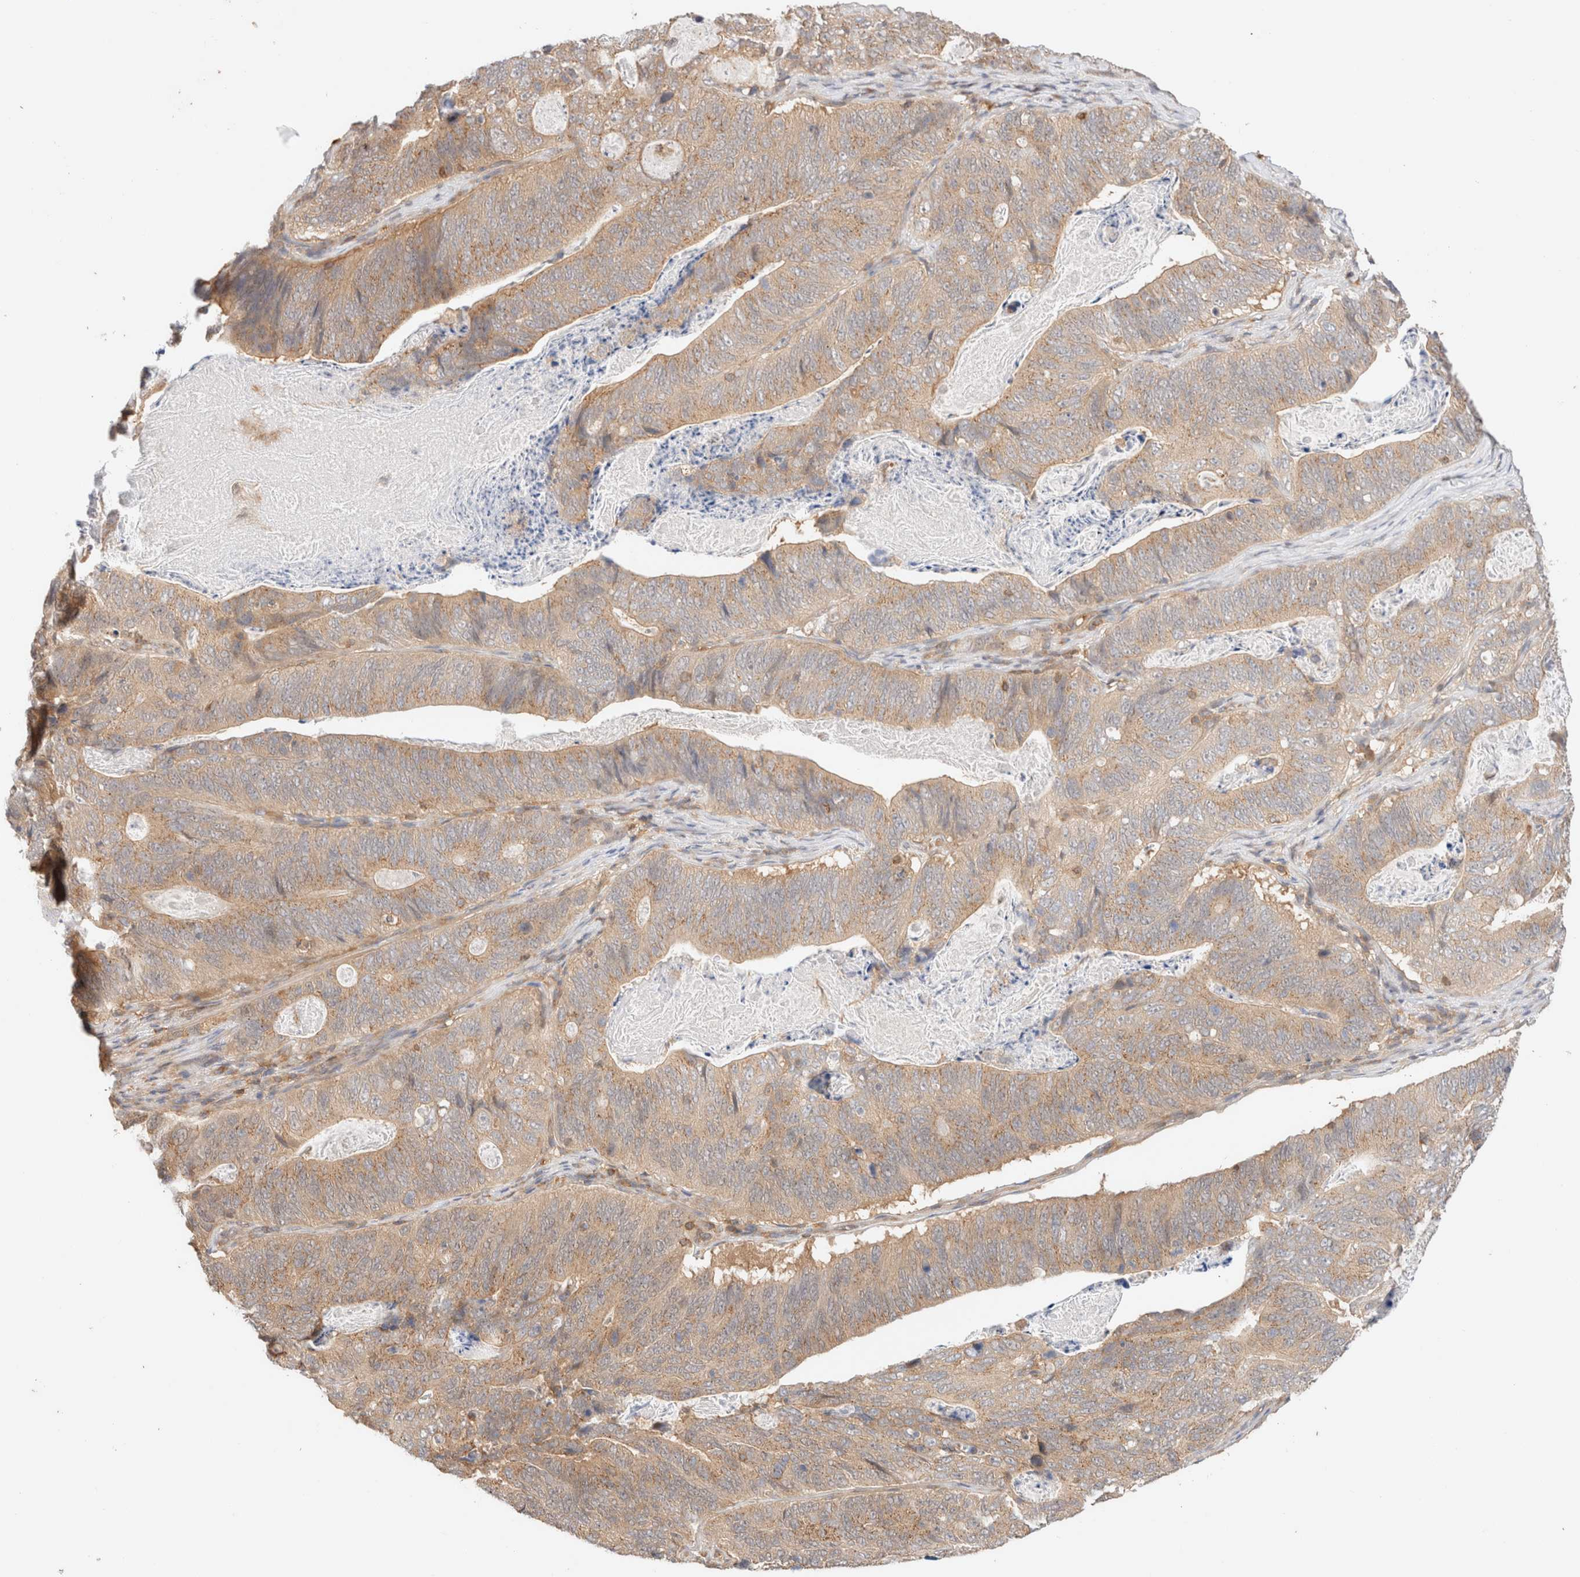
{"staining": {"intensity": "weak", "quantity": ">75%", "location": "cytoplasmic/membranous"}, "tissue": "stomach cancer", "cell_type": "Tumor cells", "image_type": "cancer", "snomed": [{"axis": "morphology", "description": "Normal tissue, NOS"}, {"axis": "morphology", "description": "Adenocarcinoma, NOS"}, {"axis": "topography", "description": "Stomach"}], "caption": "Brown immunohistochemical staining in human stomach cancer demonstrates weak cytoplasmic/membranous expression in about >75% of tumor cells. The staining was performed using DAB (3,3'-diaminobenzidine) to visualize the protein expression in brown, while the nuclei were stained in blue with hematoxylin (Magnification: 20x).", "gene": "RABEP1", "patient": {"sex": "female", "age": 89}}